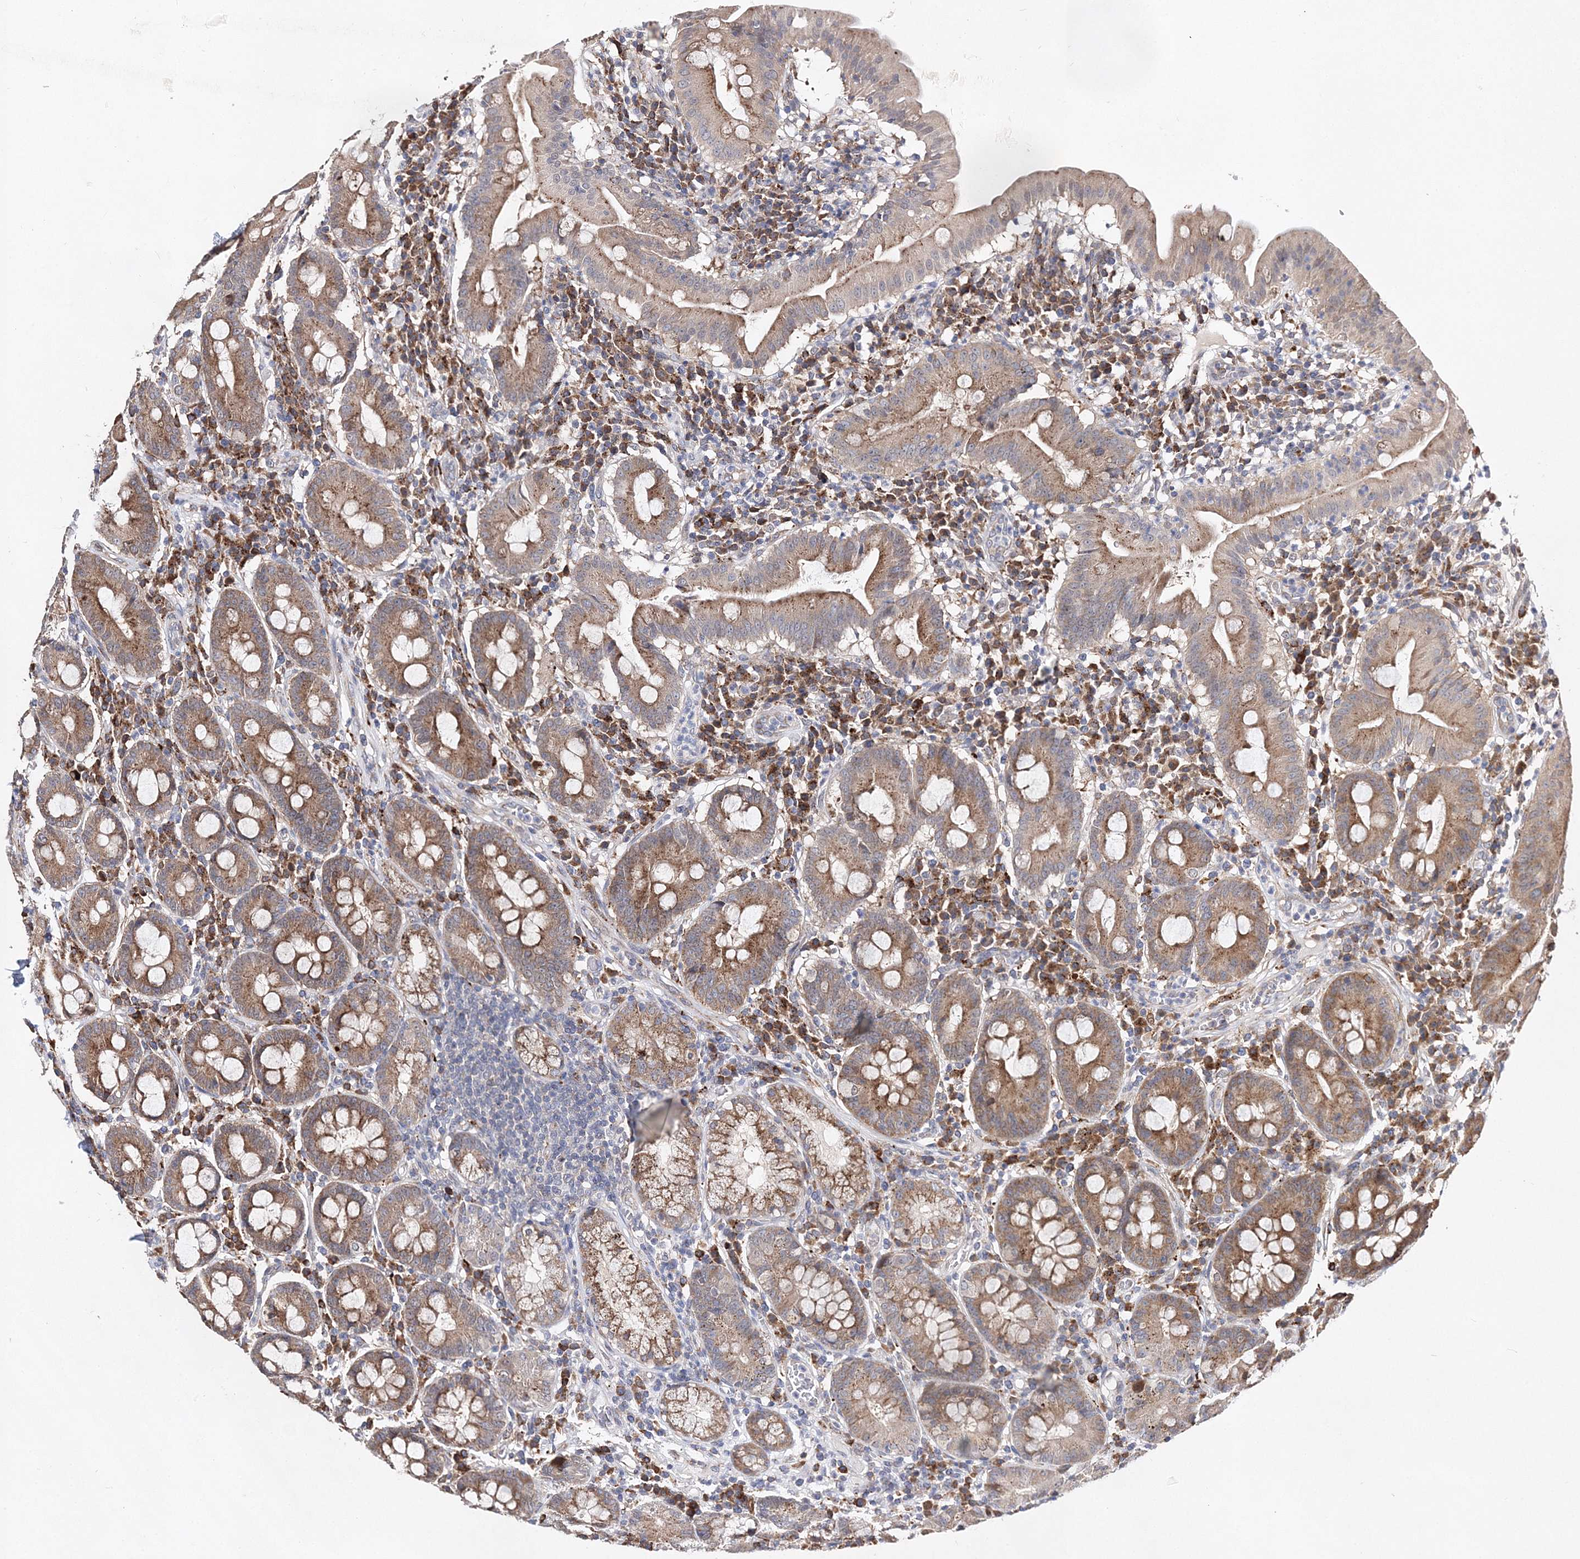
{"staining": {"intensity": "moderate", "quantity": ">75%", "location": "cytoplasmic/membranous"}, "tissue": "duodenum", "cell_type": "Glandular cells", "image_type": "normal", "snomed": [{"axis": "morphology", "description": "Normal tissue, NOS"}, {"axis": "topography", "description": "Duodenum"}], "caption": "Glandular cells reveal moderate cytoplasmic/membranous staining in about >75% of cells in normal duodenum. Ihc stains the protein in brown and the nuclei are stained blue.", "gene": "C3orf38", "patient": {"sex": "male", "age": 50}}